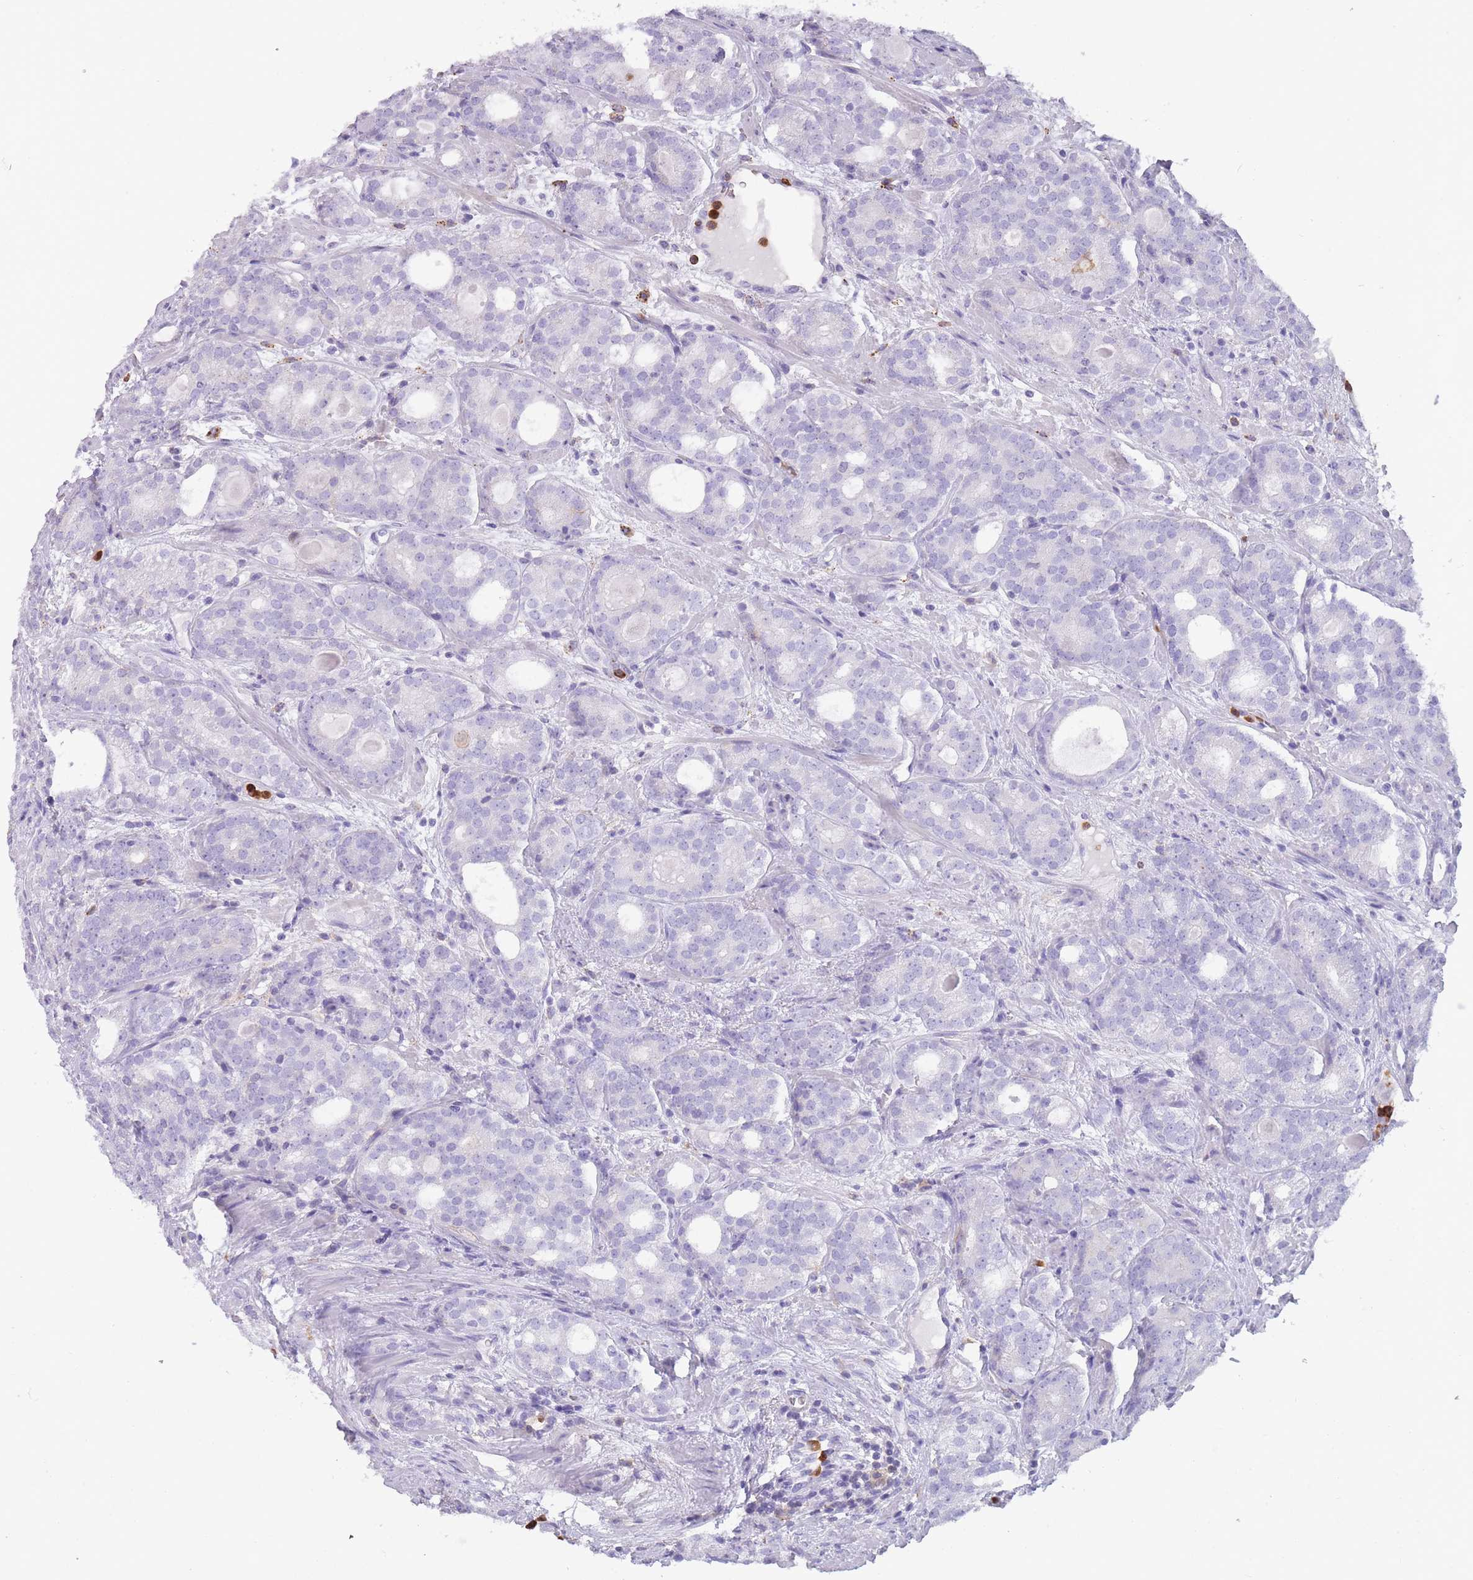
{"staining": {"intensity": "negative", "quantity": "none", "location": "none"}, "tissue": "prostate cancer", "cell_type": "Tumor cells", "image_type": "cancer", "snomed": [{"axis": "morphology", "description": "Adenocarcinoma, High grade"}, {"axis": "topography", "description": "Prostate"}], "caption": "Prostate adenocarcinoma (high-grade) stained for a protein using immunohistochemistry displays no positivity tumor cells.", "gene": "CR1L", "patient": {"sex": "male", "age": 64}}